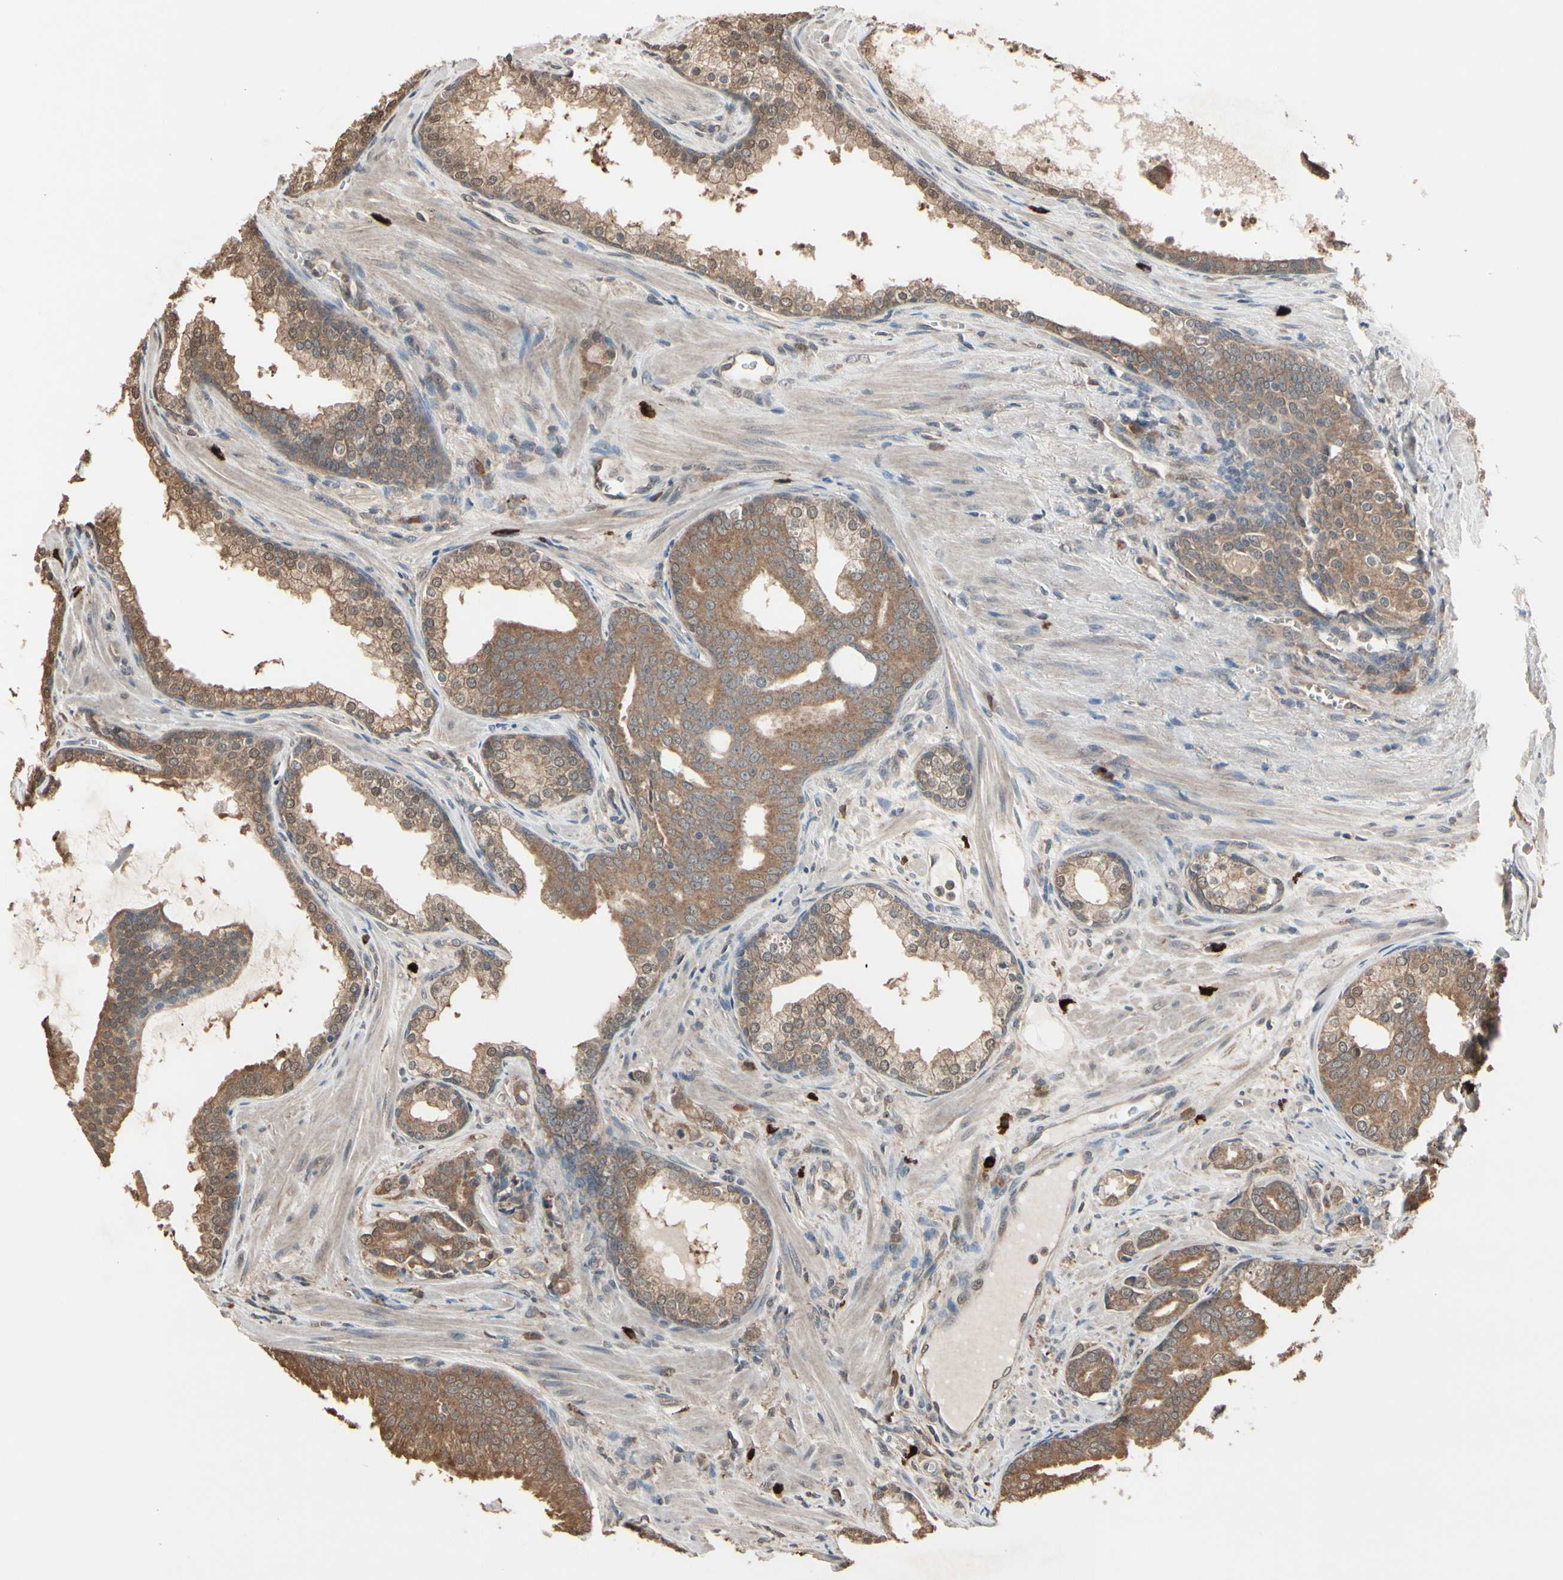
{"staining": {"intensity": "moderate", "quantity": ">75%", "location": "cytoplasmic/membranous"}, "tissue": "prostate cancer", "cell_type": "Tumor cells", "image_type": "cancer", "snomed": [{"axis": "morphology", "description": "Adenocarcinoma, Low grade"}, {"axis": "topography", "description": "Prostate"}], "caption": "Adenocarcinoma (low-grade) (prostate) tissue shows moderate cytoplasmic/membranous positivity in approximately >75% of tumor cells, visualized by immunohistochemistry.", "gene": "PNPLA7", "patient": {"sex": "male", "age": 58}}